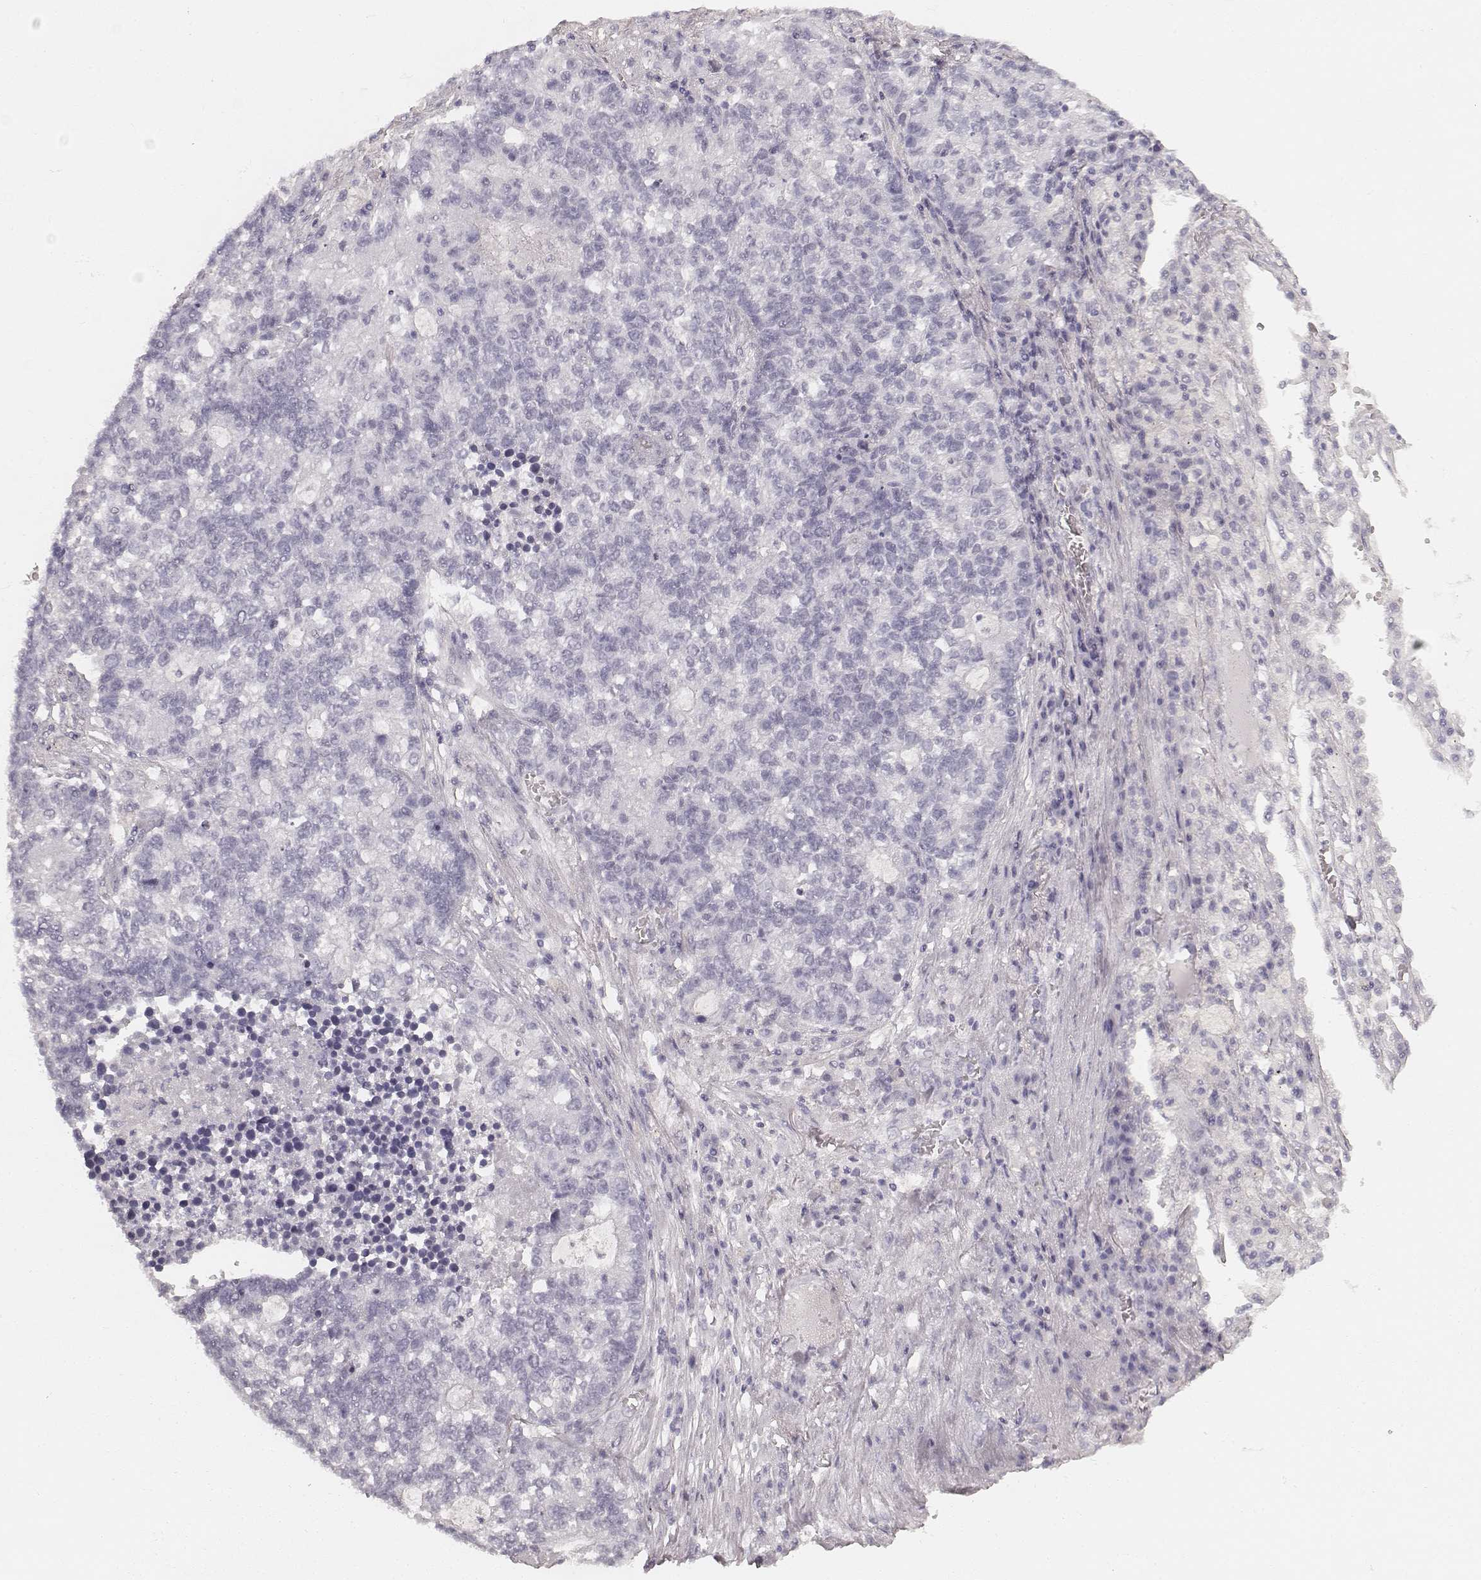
{"staining": {"intensity": "negative", "quantity": "none", "location": "none"}, "tissue": "lung cancer", "cell_type": "Tumor cells", "image_type": "cancer", "snomed": [{"axis": "morphology", "description": "Adenocarcinoma, NOS"}, {"axis": "topography", "description": "Lung"}], "caption": "A histopathology image of human adenocarcinoma (lung) is negative for staining in tumor cells.", "gene": "HNF4G", "patient": {"sex": "male", "age": 57}}